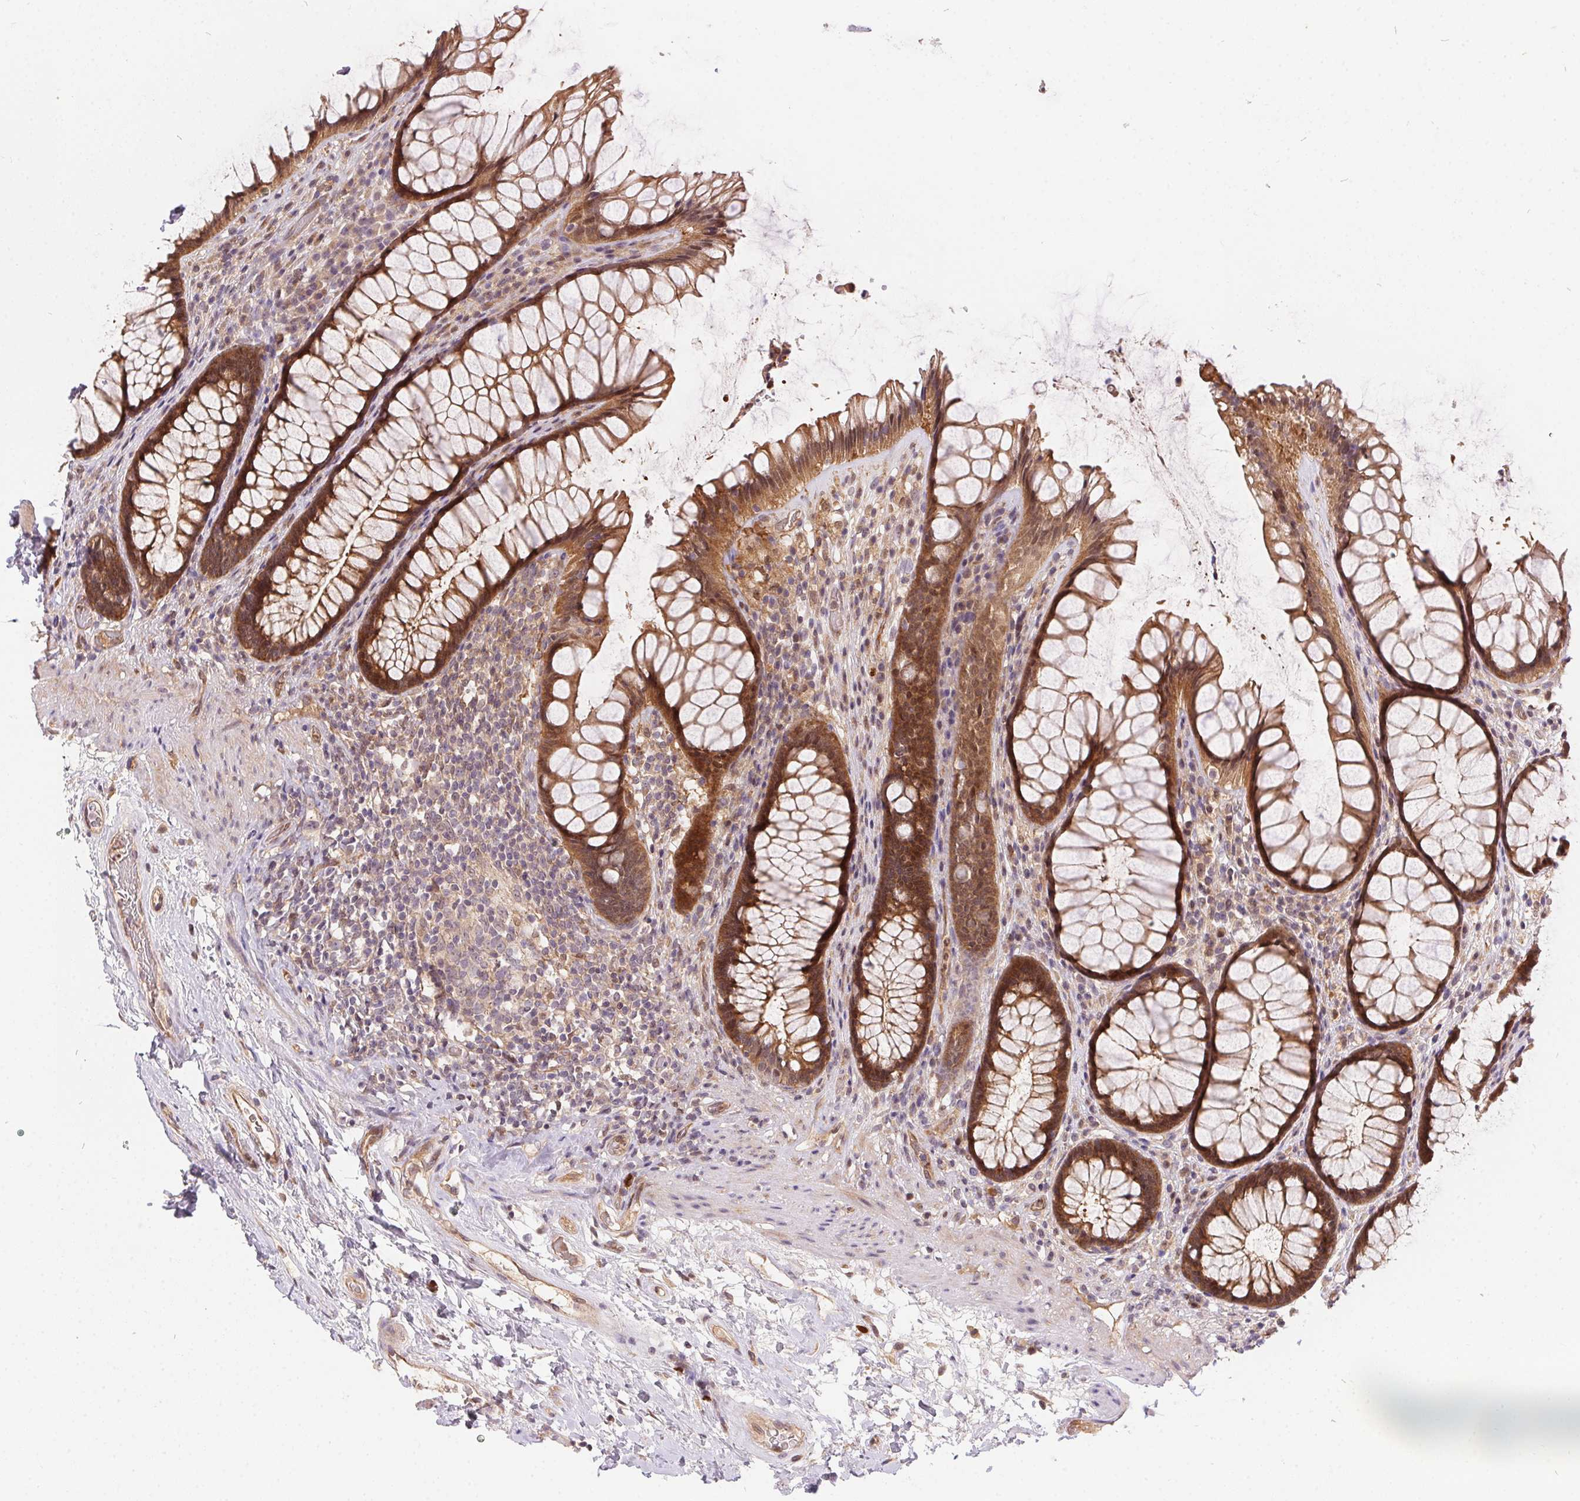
{"staining": {"intensity": "moderate", "quantity": ">75%", "location": "cytoplasmic/membranous"}, "tissue": "rectum", "cell_type": "Glandular cells", "image_type": "normal", "snomed": [{"axis": "morphology", "description": "Normal tissue, NOS"}, {"axis": "topography", "description": "Rectum"}], "caption": "IHC photomicrograph of benign rectum: human rectum stained using immunohistochemistry (IHC) demonstrates medium levels of moderate protein expression localized specifically in the cytoplasmic/membranous of glandular cells, appearing as a cytoplasmic/membranous brown color.", "gene": "NUDT16", "patient": {"sex": "male", "age": 72}}